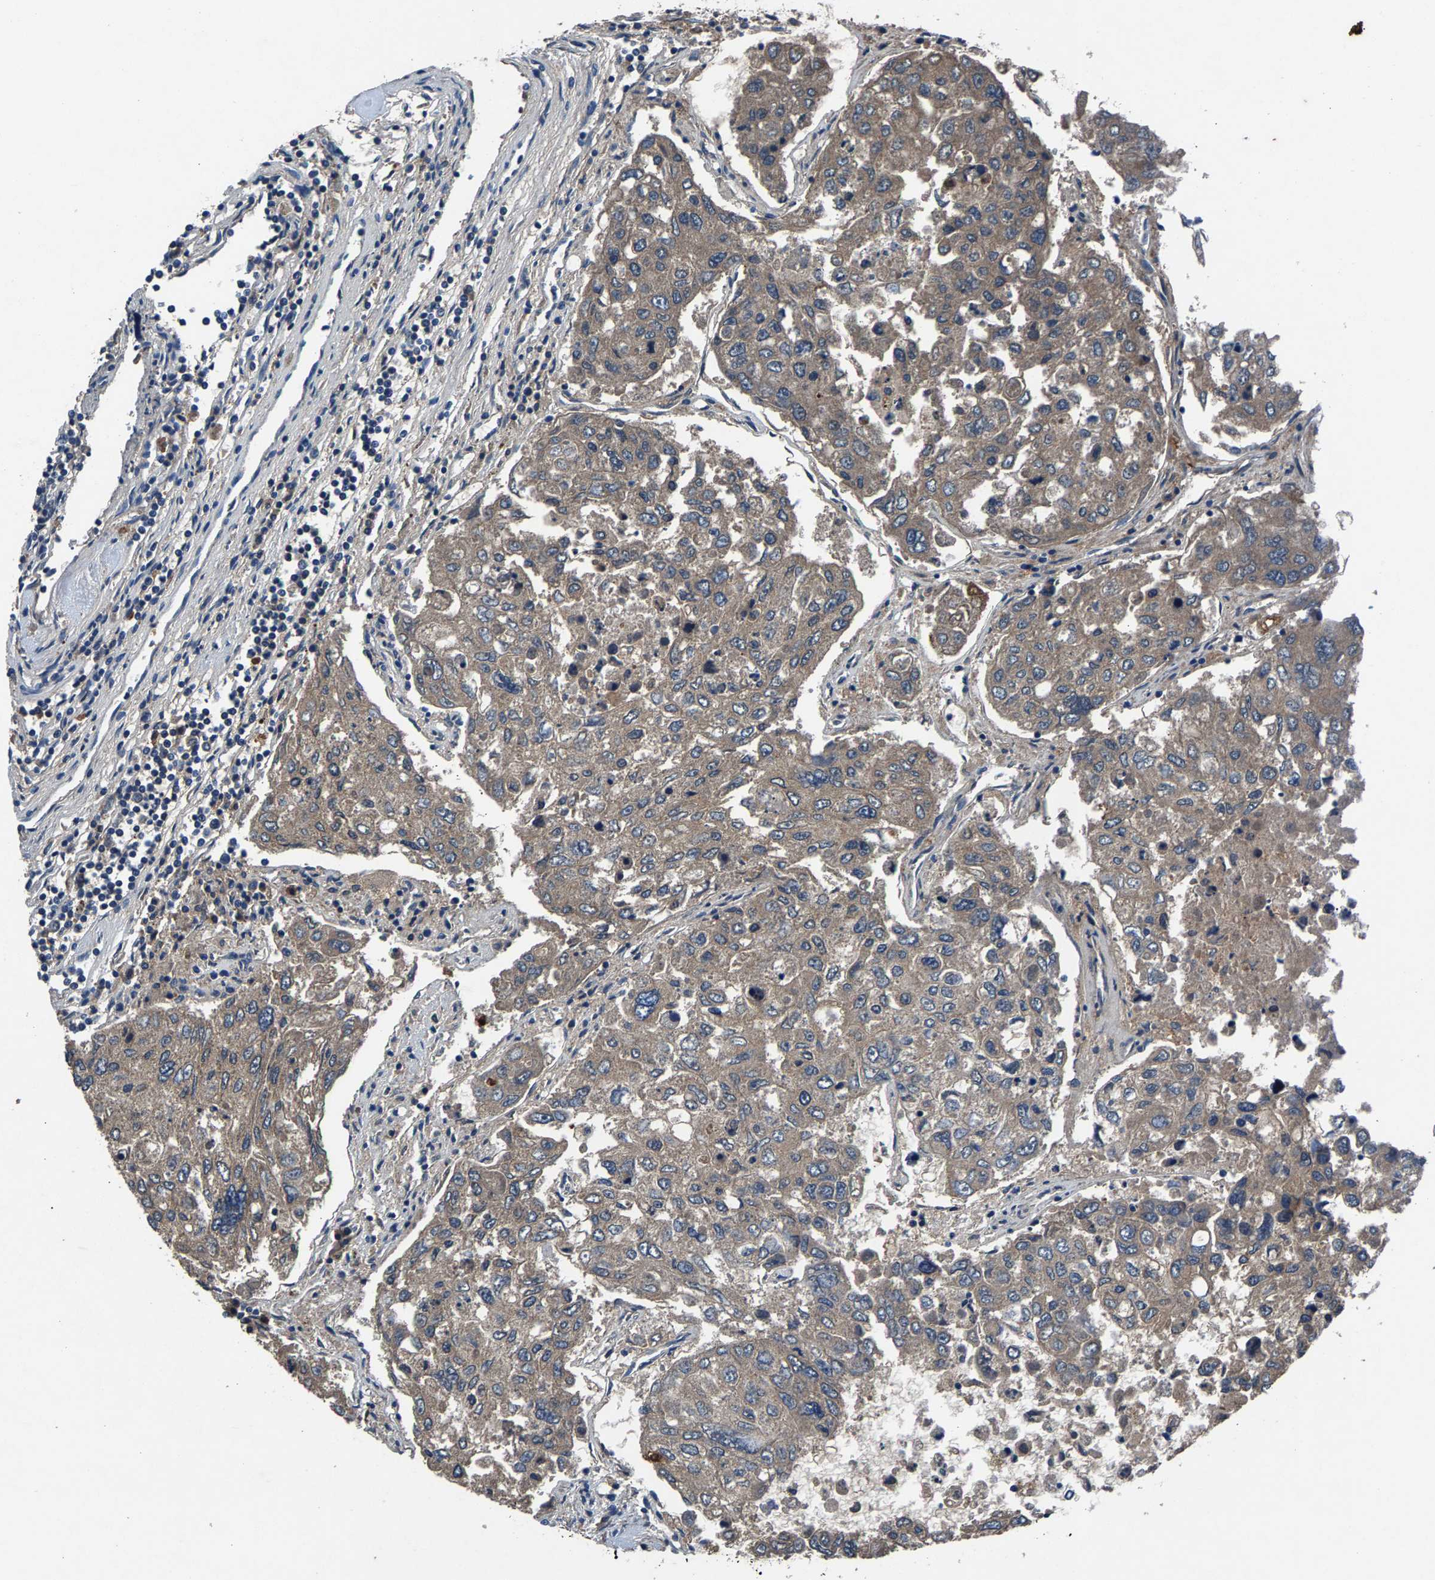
{"staining": {"intensity": "weak", "quantity": ">75%", "location": "cytoplasmic/membranous"}, "tissue": "urothelial cancer", "cell_type": "Tumor cells", "image_type": "cancer", "snomed": [{"axis": "morphology", "description": "Urothelial carcinoma, High grade"}, {"axis": "topography", "description": "Lymph node"}, {"axis": "topography", "description": "Urinary bladder"}], "caption": "About >75% of tumor cells in human urothelial carcinoma (high-grade) display weak cytoplasmic/membranous protein staining as visualized by brown immunohistochemical staining.", "gene": "PRXL2C", "patient": {"sex": "male", "age": 51}}